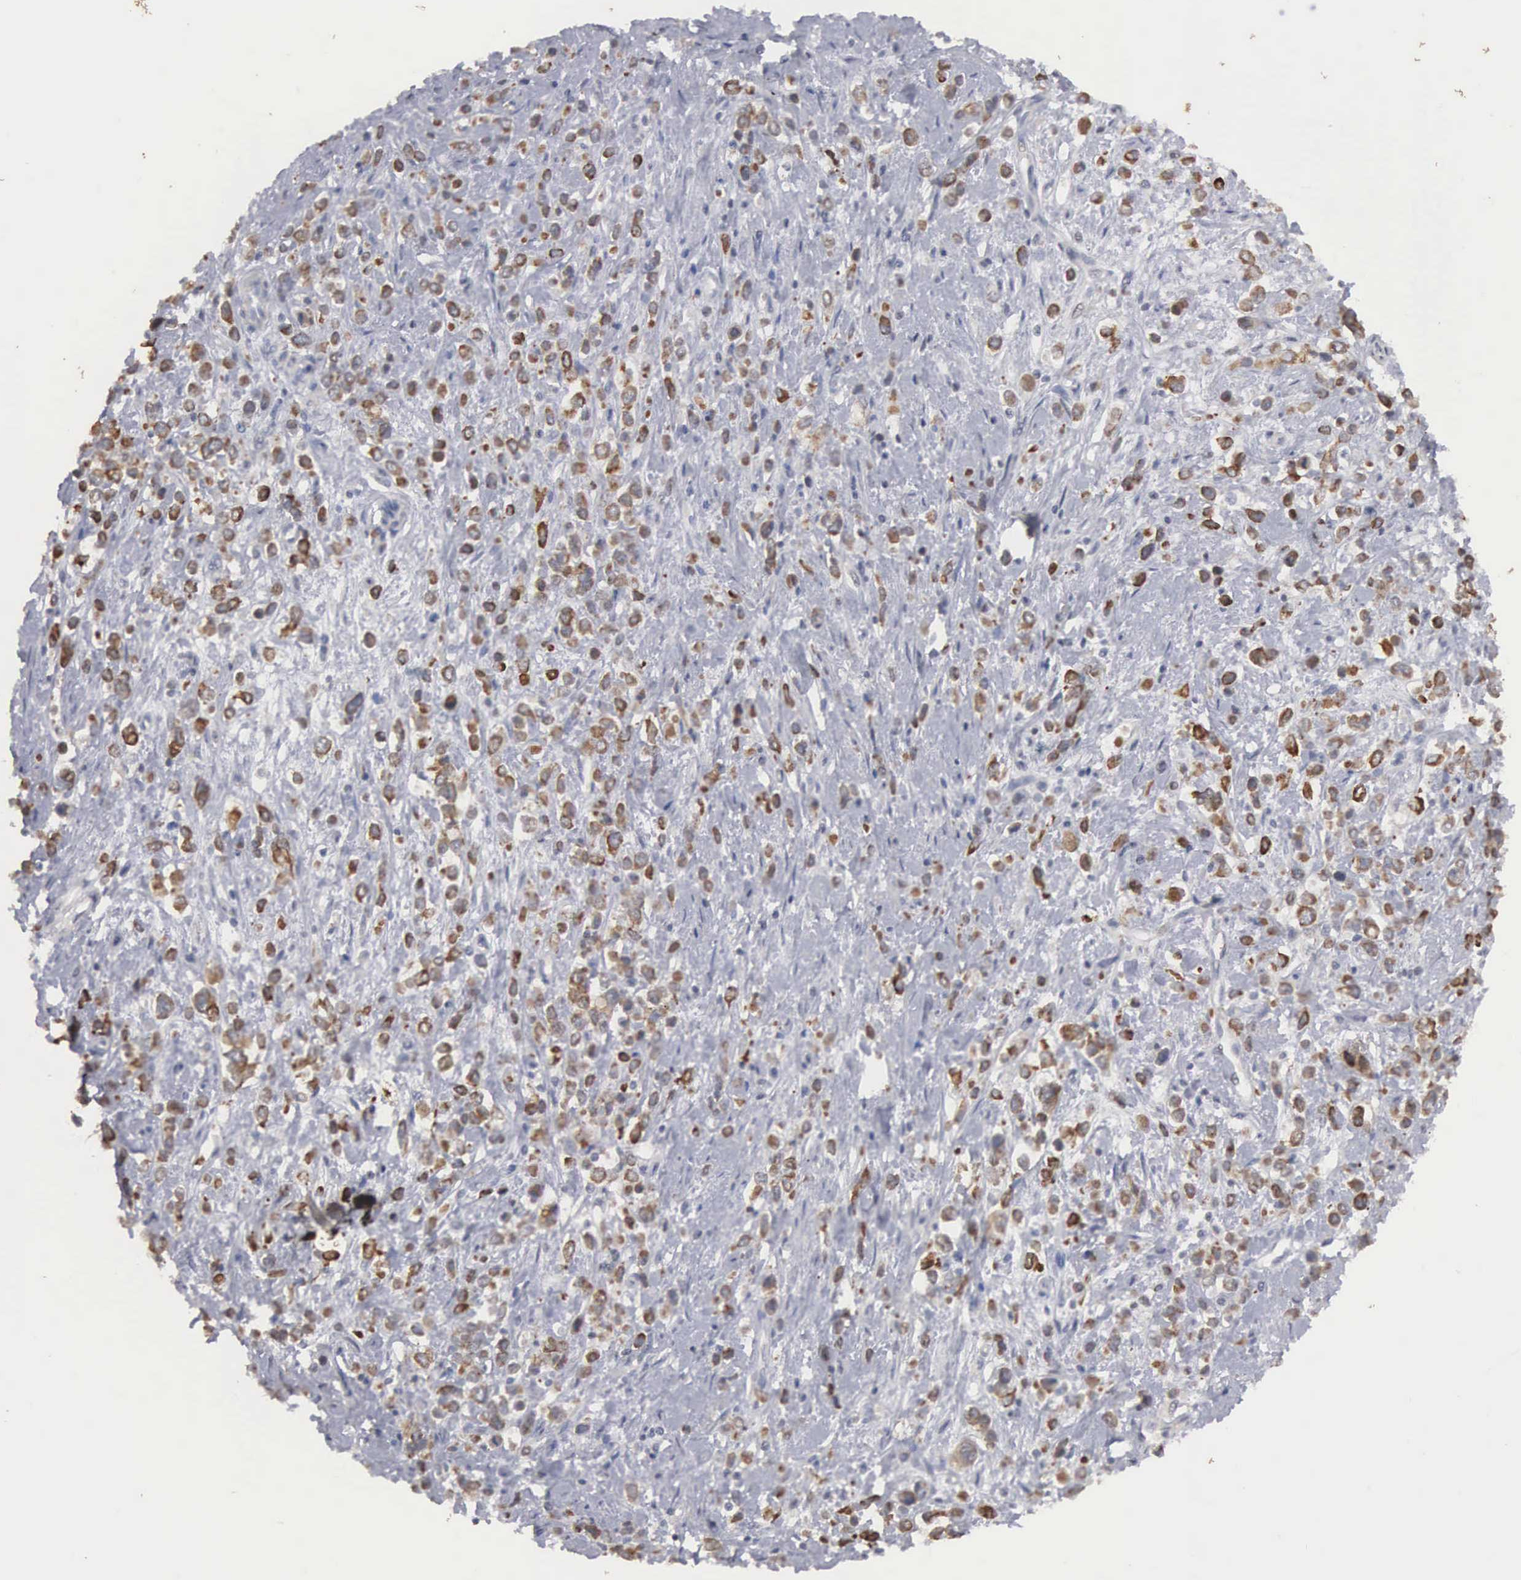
{"staining": {"intensity": "moderate", "quantity": ">75%", "location": "cytoplasmic/membranous"}, "tissue": "stomach cancer", "cell_type": "Tumor cells", "image_type": "cancer", "snomed": [{"axis": "morphology", "description": "Adenocarcinoma, NOS"}, {"axis": "topography", "description": "Stomach, upper"}], "caption": "Tumor cells reveal medium levels of moderate cytoplasmic/membranous positivity in about >75% of cells in stomach adenocarcinoma. (Stains: DAB in brown, nuclei in blue, Microscopy: brightfield microscopy at high magnification).", "gene": "WDR89", "patient": {"sex": "male", "age": 76}}